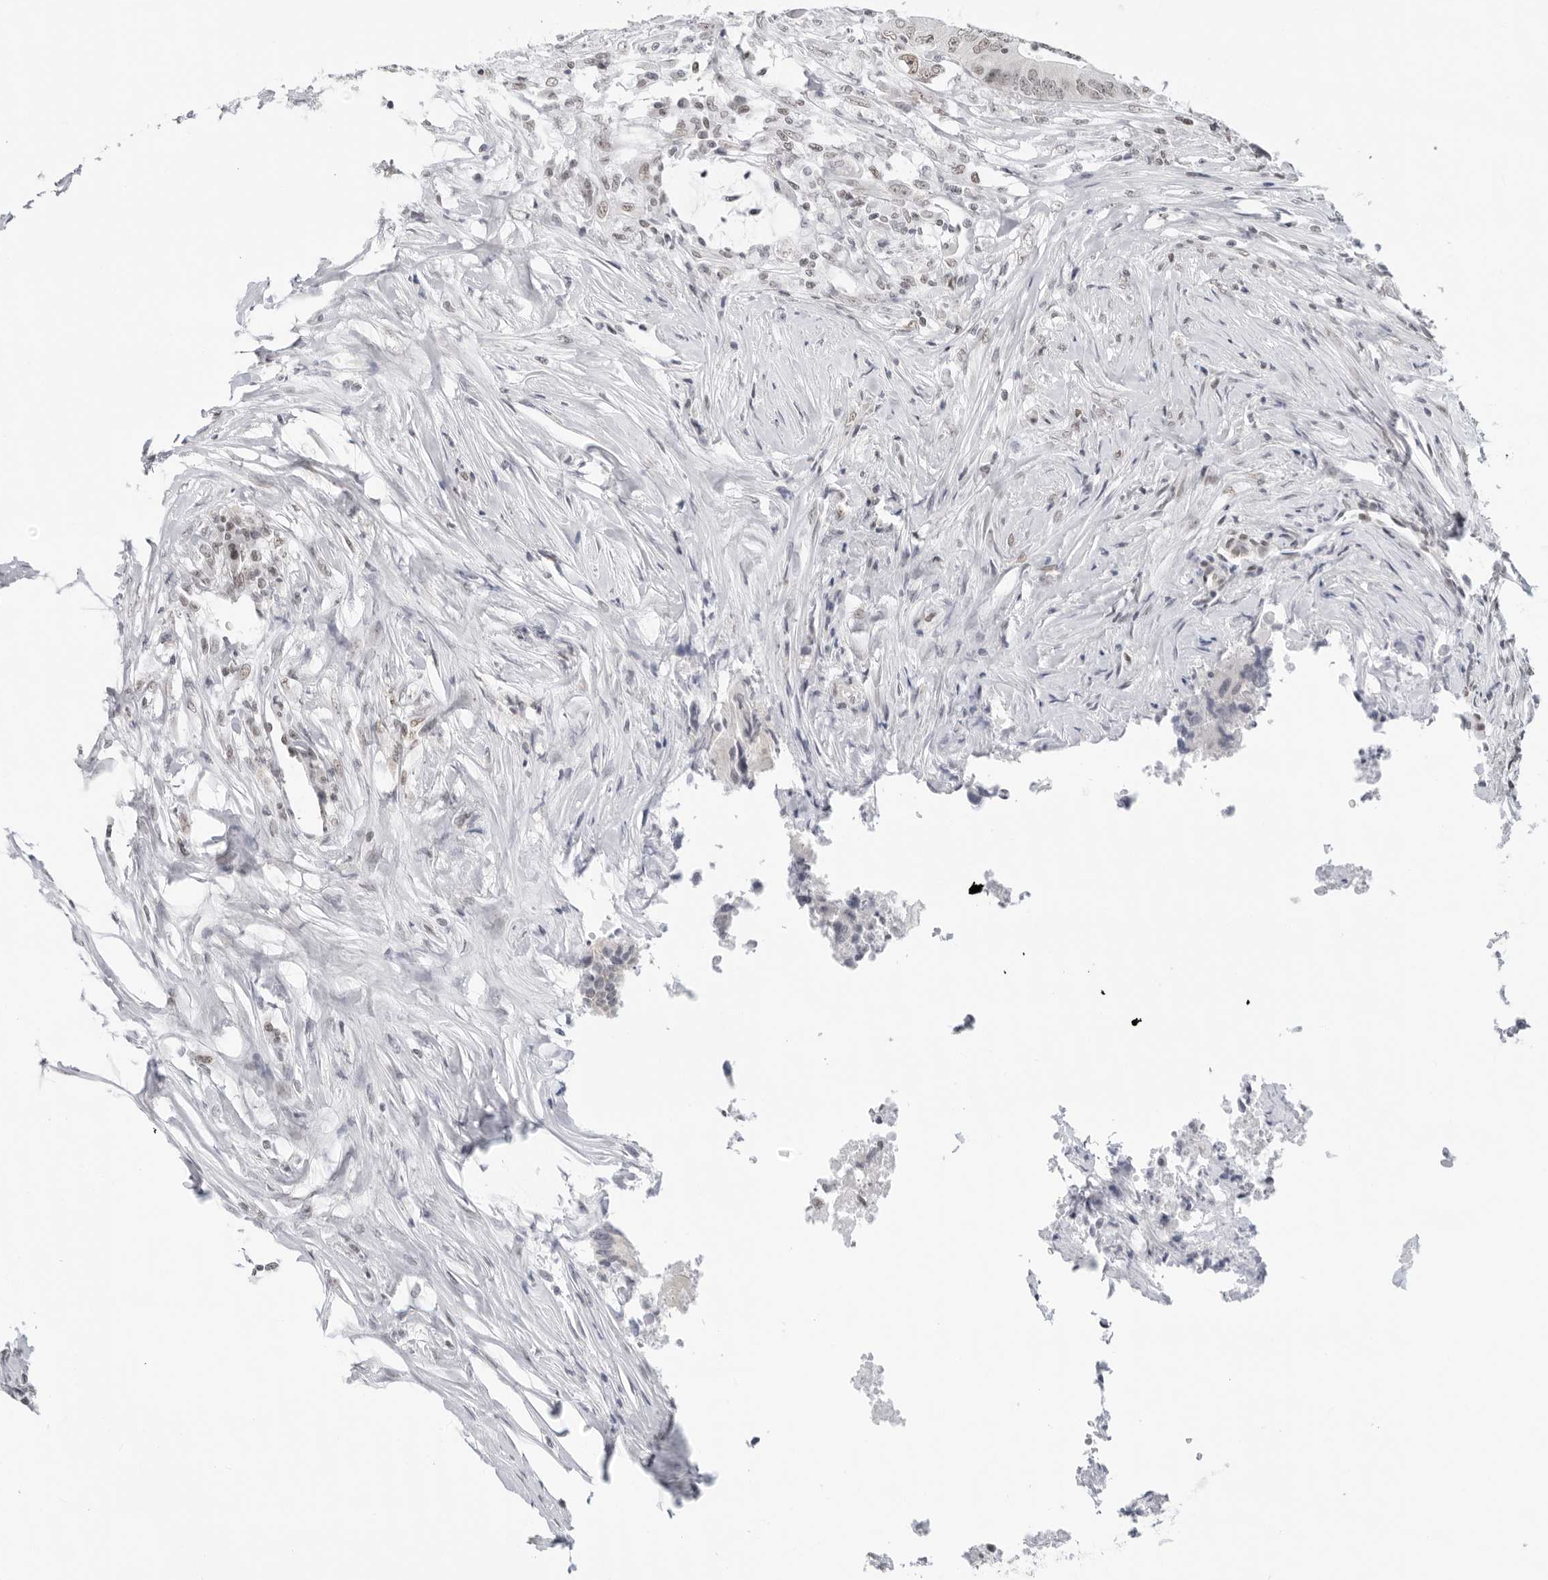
{"staining": {"intensity": "negative", "quantity": "none", "location": "none"}, "tissue": "colorectal cancer", "cell_type": "Tumor cells", "image_type": "cancer", "snomed": [{"axis": "morphology", "description": "Adenocarcinoma, NOS"}, {"axis": "topography", "description": "Colon"}], "caption": "This is an IHC histopathology image of human colorectal cancer. There is no expression in tumor cells.", "gene": "FOXK2", "patient": {"sex": "male", "age": 71}}